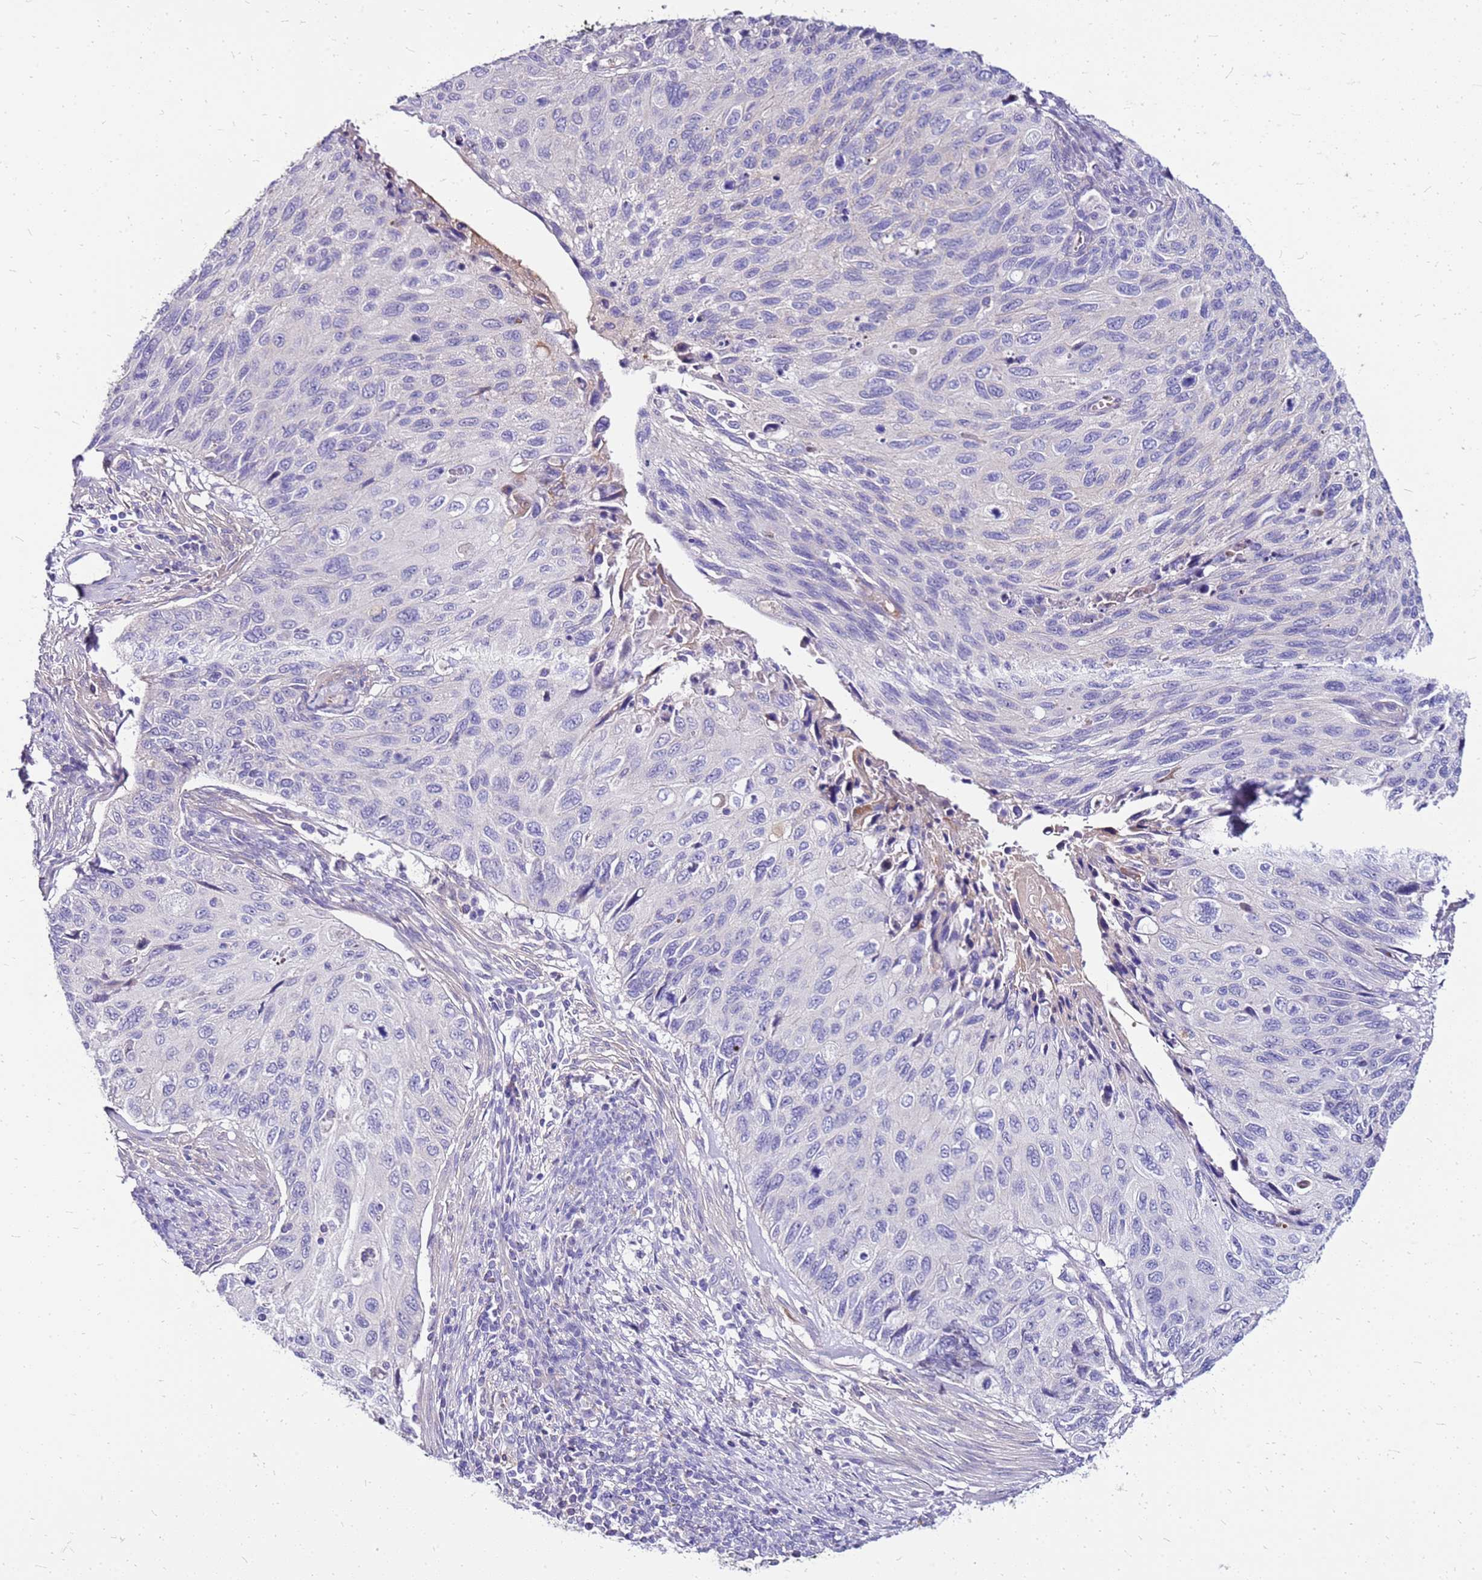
{"staining": {"intensity": "negative", "quantity": "none", "location": "none"}, "tissue": "cervical cancer", "cell_type": "Tumor cells", "image_type": "cancer", "snomed": [{"axis": "morphology", "description": "Squamous cell carcinoma, NOS"}, {"axis": "topography", "description": "Cervix"}], "caption": "This is a photomicrograph of IHC staining of cervical squamous cell carcinoma, which shows no staining in tumor cells.", "gene": "DCDC2B", "patient": {"sex": "female", "age": 70}}